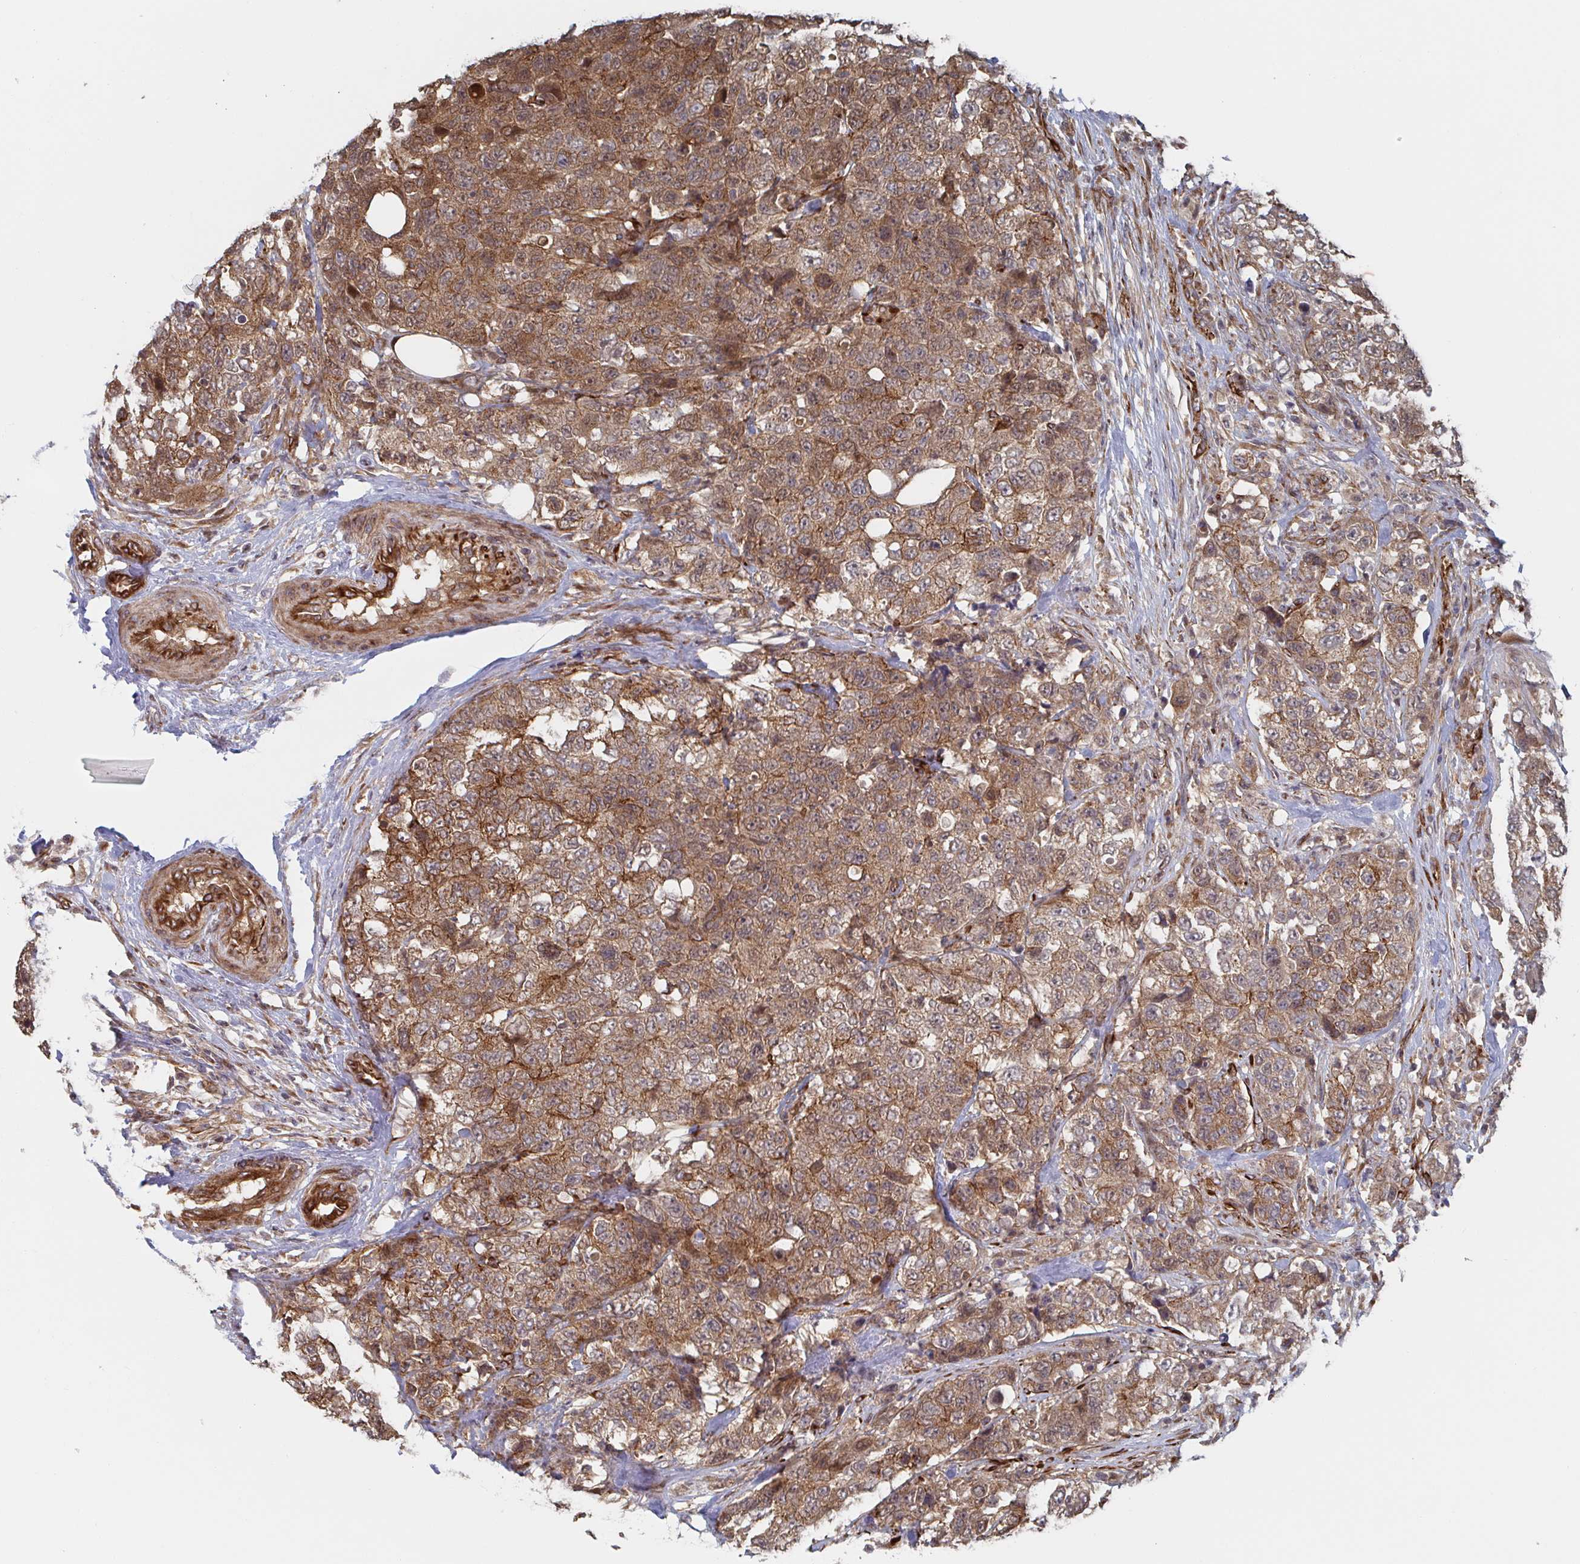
{"staining": {"intensity": "moderate", "quantity": ">75%", "location": "cytoplasmic/membranous"}, "tissue": "urothelial cancer", "cell_type": "Tumor cells", "image_type": "cancer", "snomed": [{"axis": "morphology", "description": "Urothelial carcinoma, High grade"}, {"axis": "topography", "description": "Urinary bladder"}], "caption": "Tumor cells show medium levels of moderate cytoplasmic/membranous positivity in approximately >75% of cells in human urothelial carcinoma (high-grade).", "gene": "DVL3", "patient": {"sex": "female", "age": 78}}